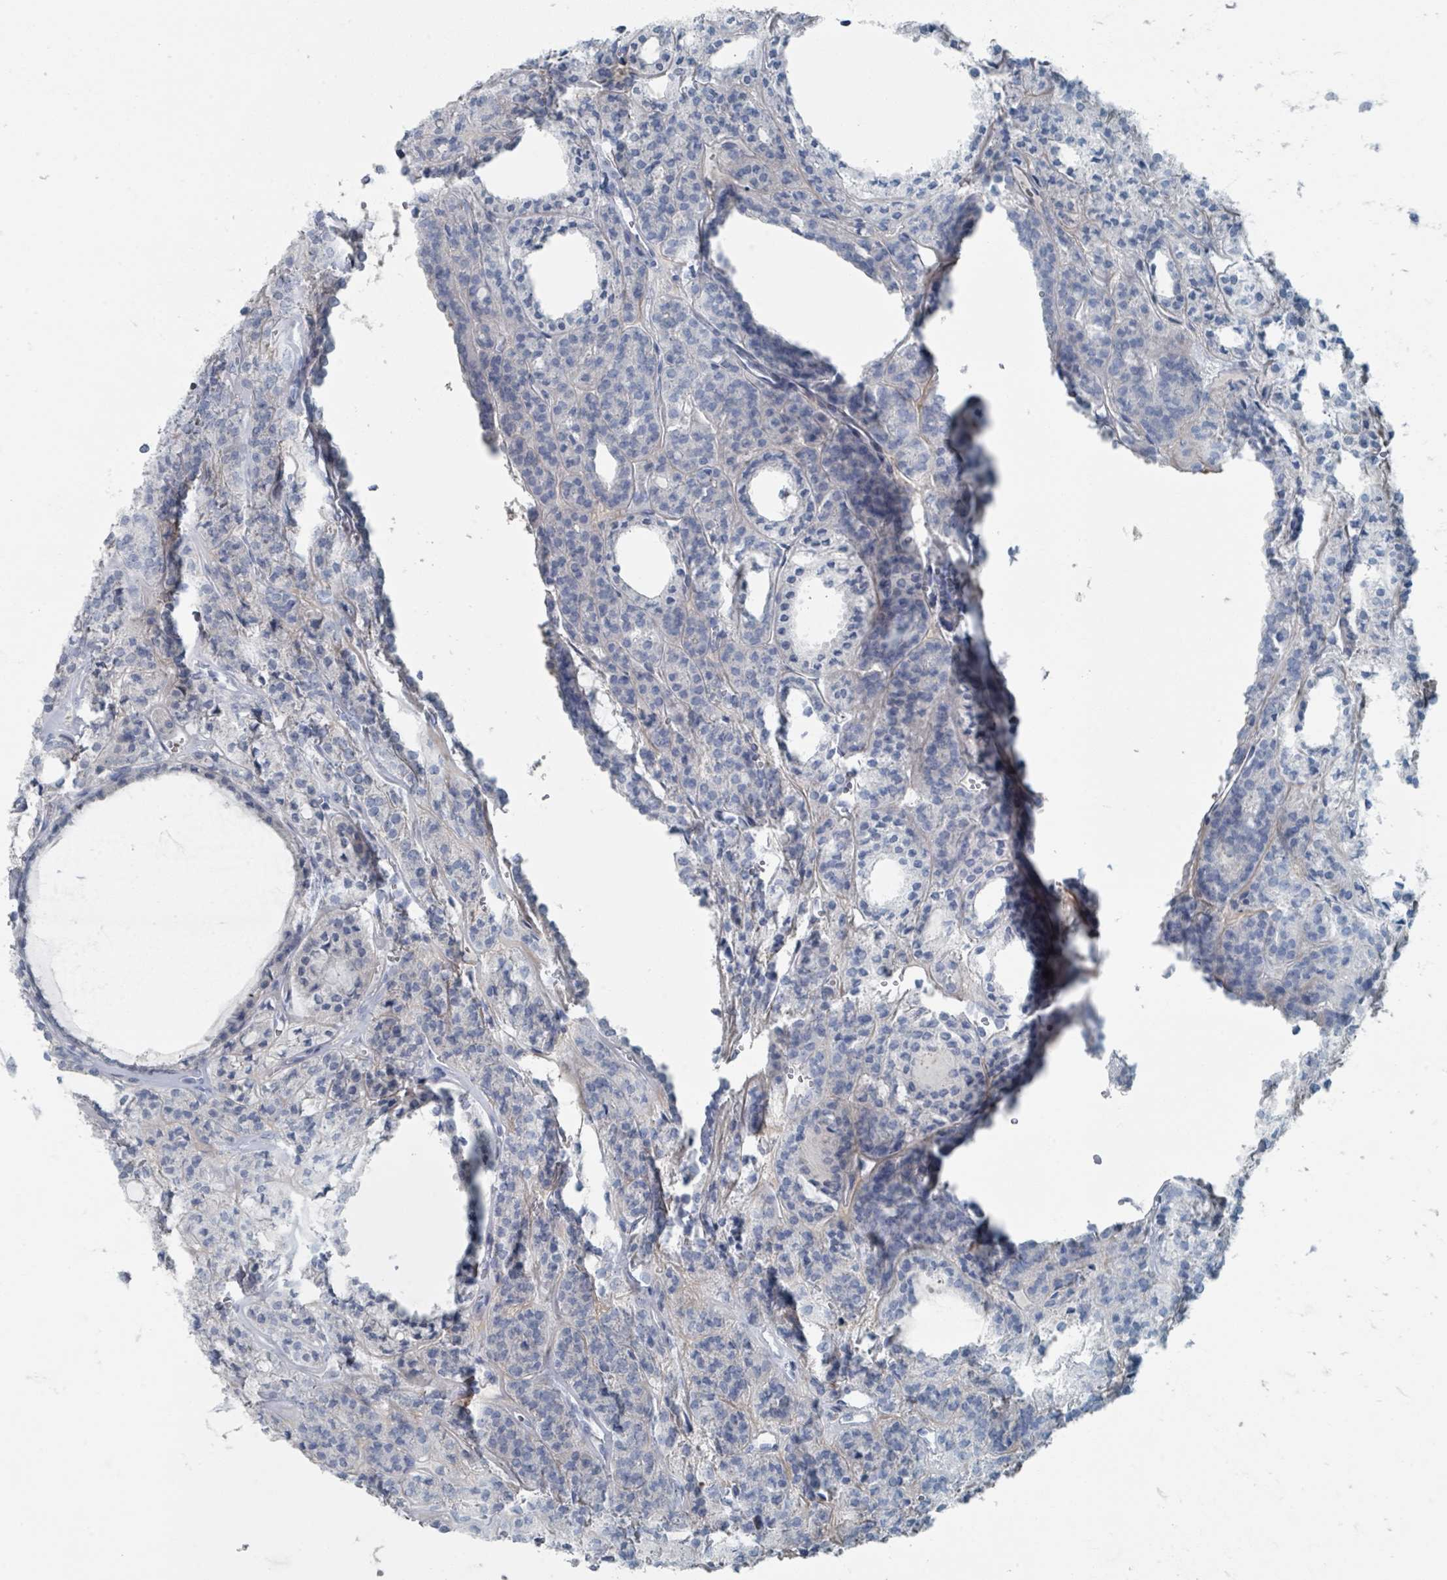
{"staining": {"intensity": "negative", "quantity": "none", "location": "none"}, "tissue": "thyroid cancer", "cell_type": "Tumor cells", "image_type": "cancer", "snomed": [{"axis": "morphology", "description": "Follicular adenoma carcinoma, NOS"}, {"axis": "topography", "description": "Thyroid gland"}], "caption": "Thyroid follicular adenoma carcinoma was stained to show a protein in brown. There is no significant staining in tumor cells.", "gene": "GAMT", "patient": {"sex": "female", "age": 63}}